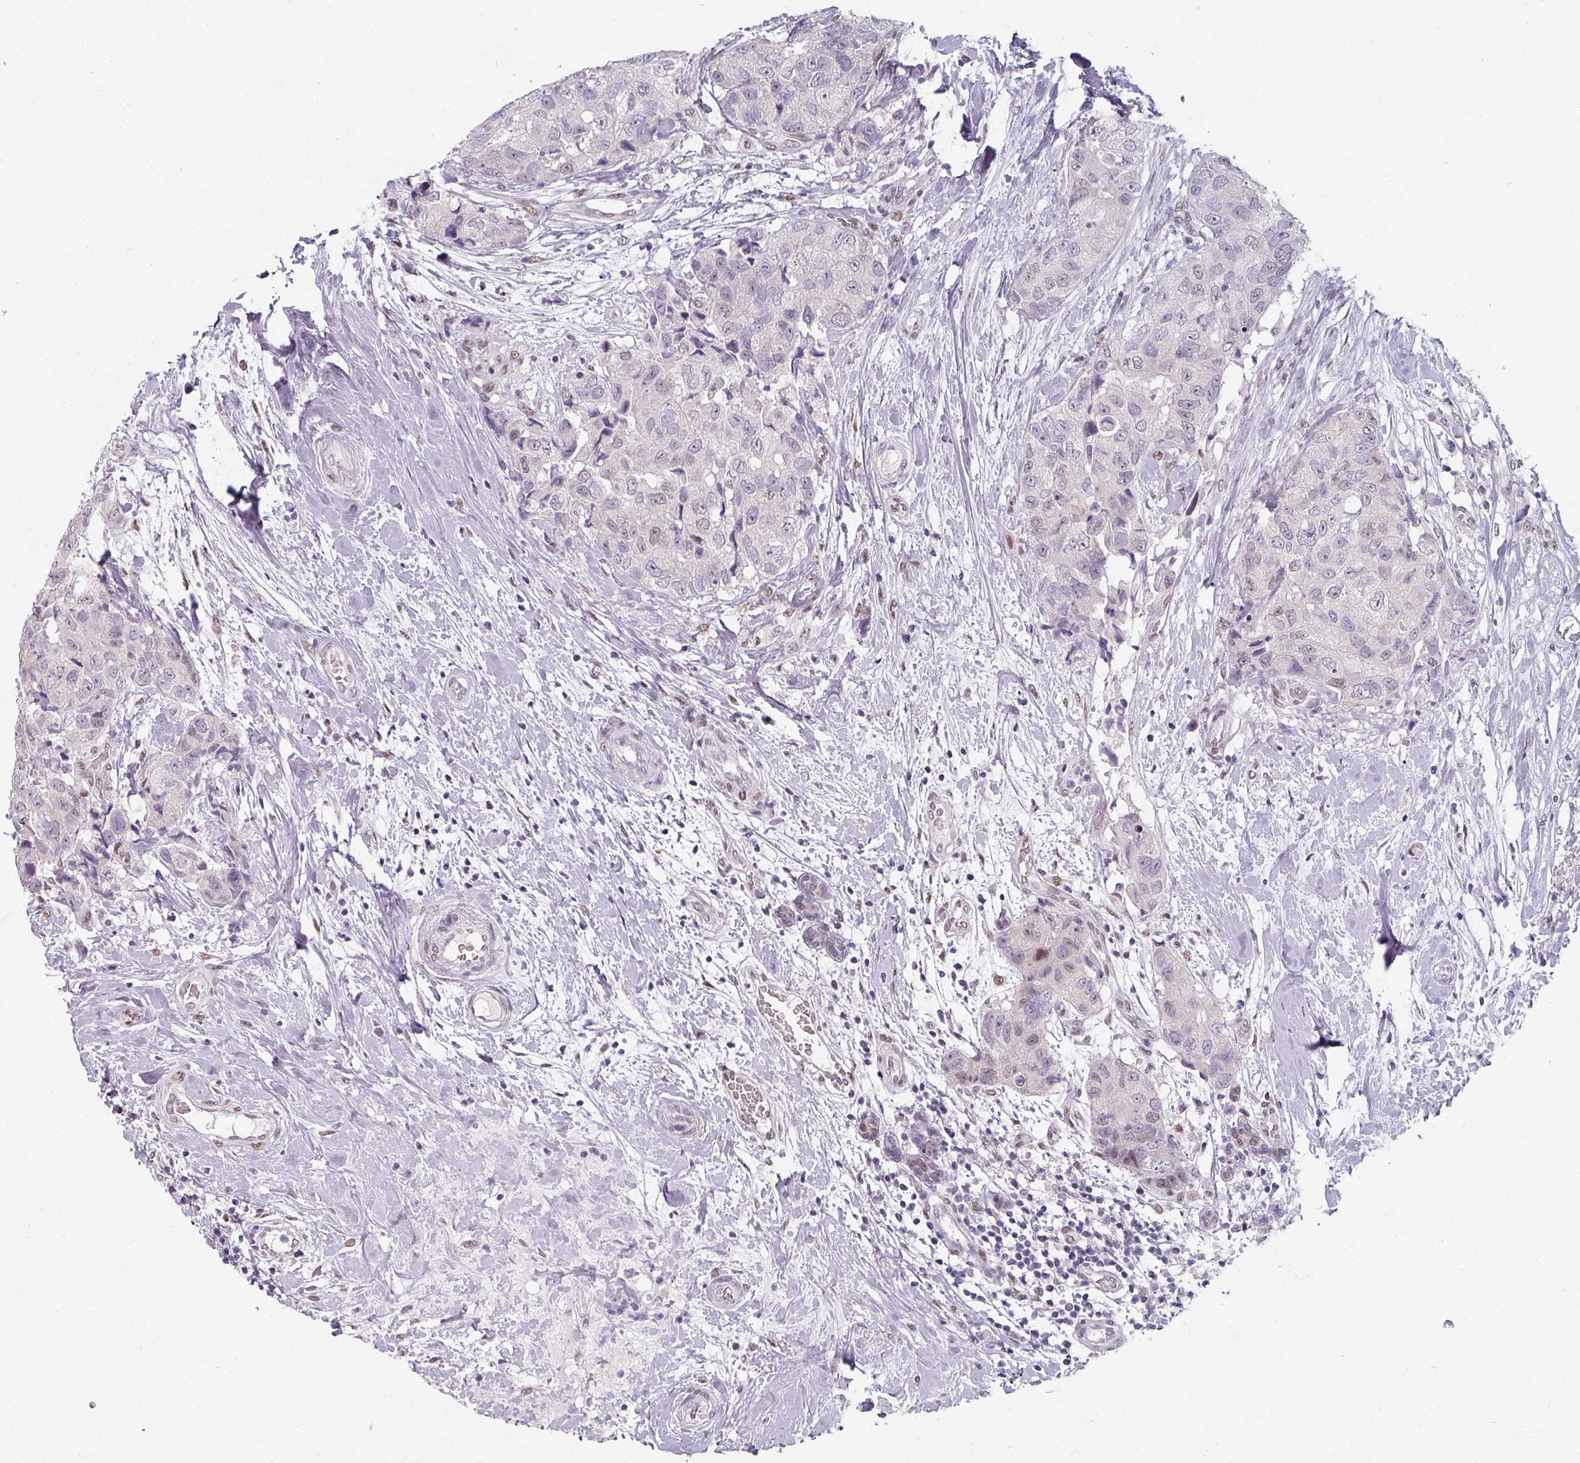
{"staining": {"intensity": "moderate", "quantity": "<25%", "location": "nuclear"}, "tissue": "breast cancer", "cell_type": "Tumor cells", "image_type": "cancer", "snomed": [{"axis": "morphology", "description": "Duct carcinoma"}, {"axis": "topography", "description": "Breast"}], "caption": "Immunohistochemical staining of breast invasive ductal carcinoma exhibits low levels of moderate nuclear protein staining in about <25% of tumor cells.", "gene": "RIPOR3", "patient": {"sex": "female", "age": 62}}